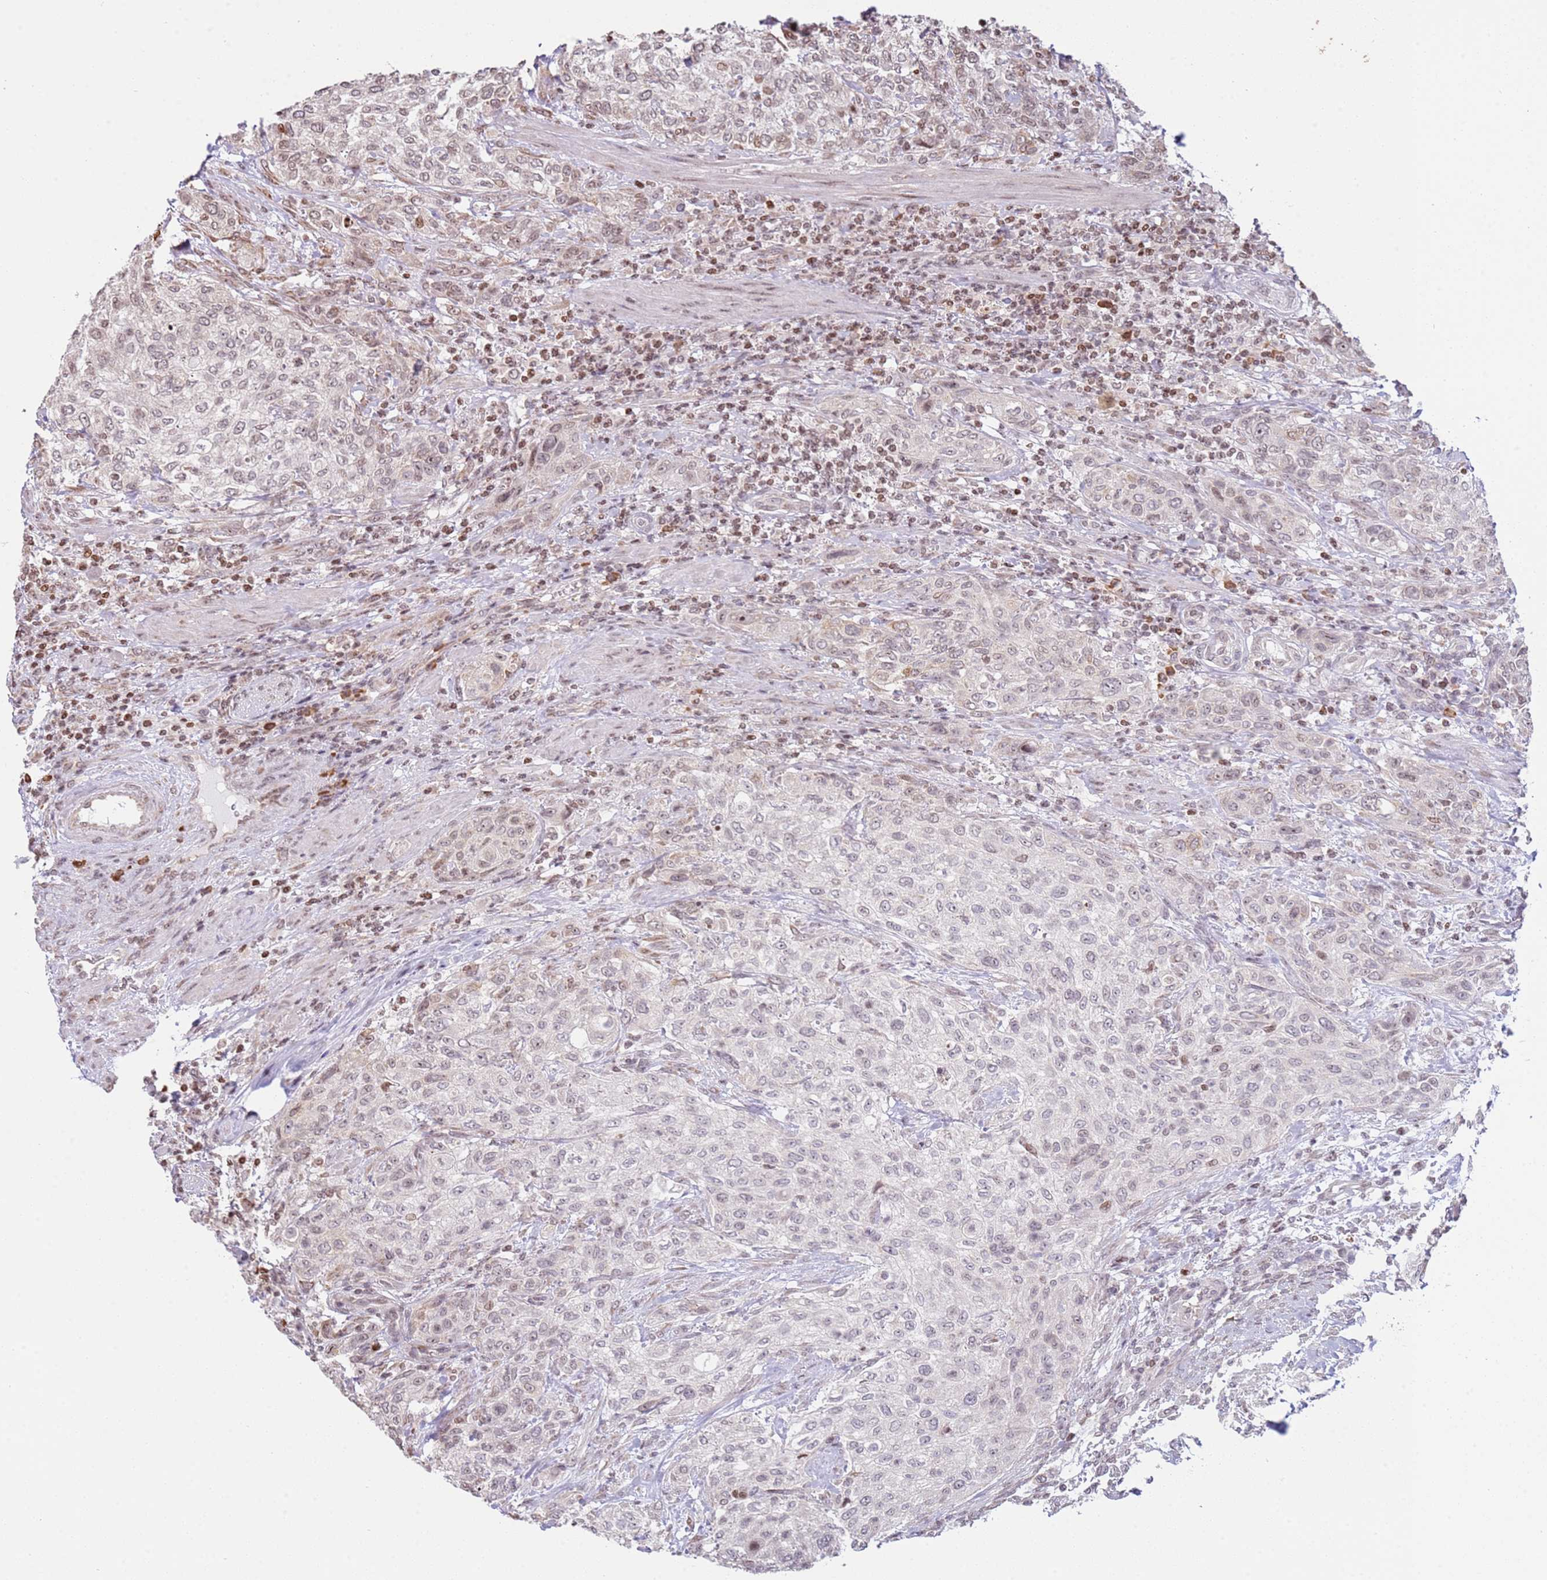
{"staining": {"intensity": "weak", "quantity": "<25%", "location": "nuclear"}, "tissue": "urothelial cancer", "cell_type": "Tumor cells", "image_type": "cancer", "snomed": [{"axis": "morphology", "description": "Normal tissue, NOS"}, {"axis": "morphology", "description": "Urothelial carcinoma, NOS"}, {"axis": "topography", "description": "Urinary bladder"}, {"axis": "topography", "description": "Peripheral nerve tissue"}], "caption": "A histopathology image of human transitional cell carcinoma is negative for staining in tumor cells.", "gene": "SCAF1", "patient": {"sex": "male", "age": 35}}